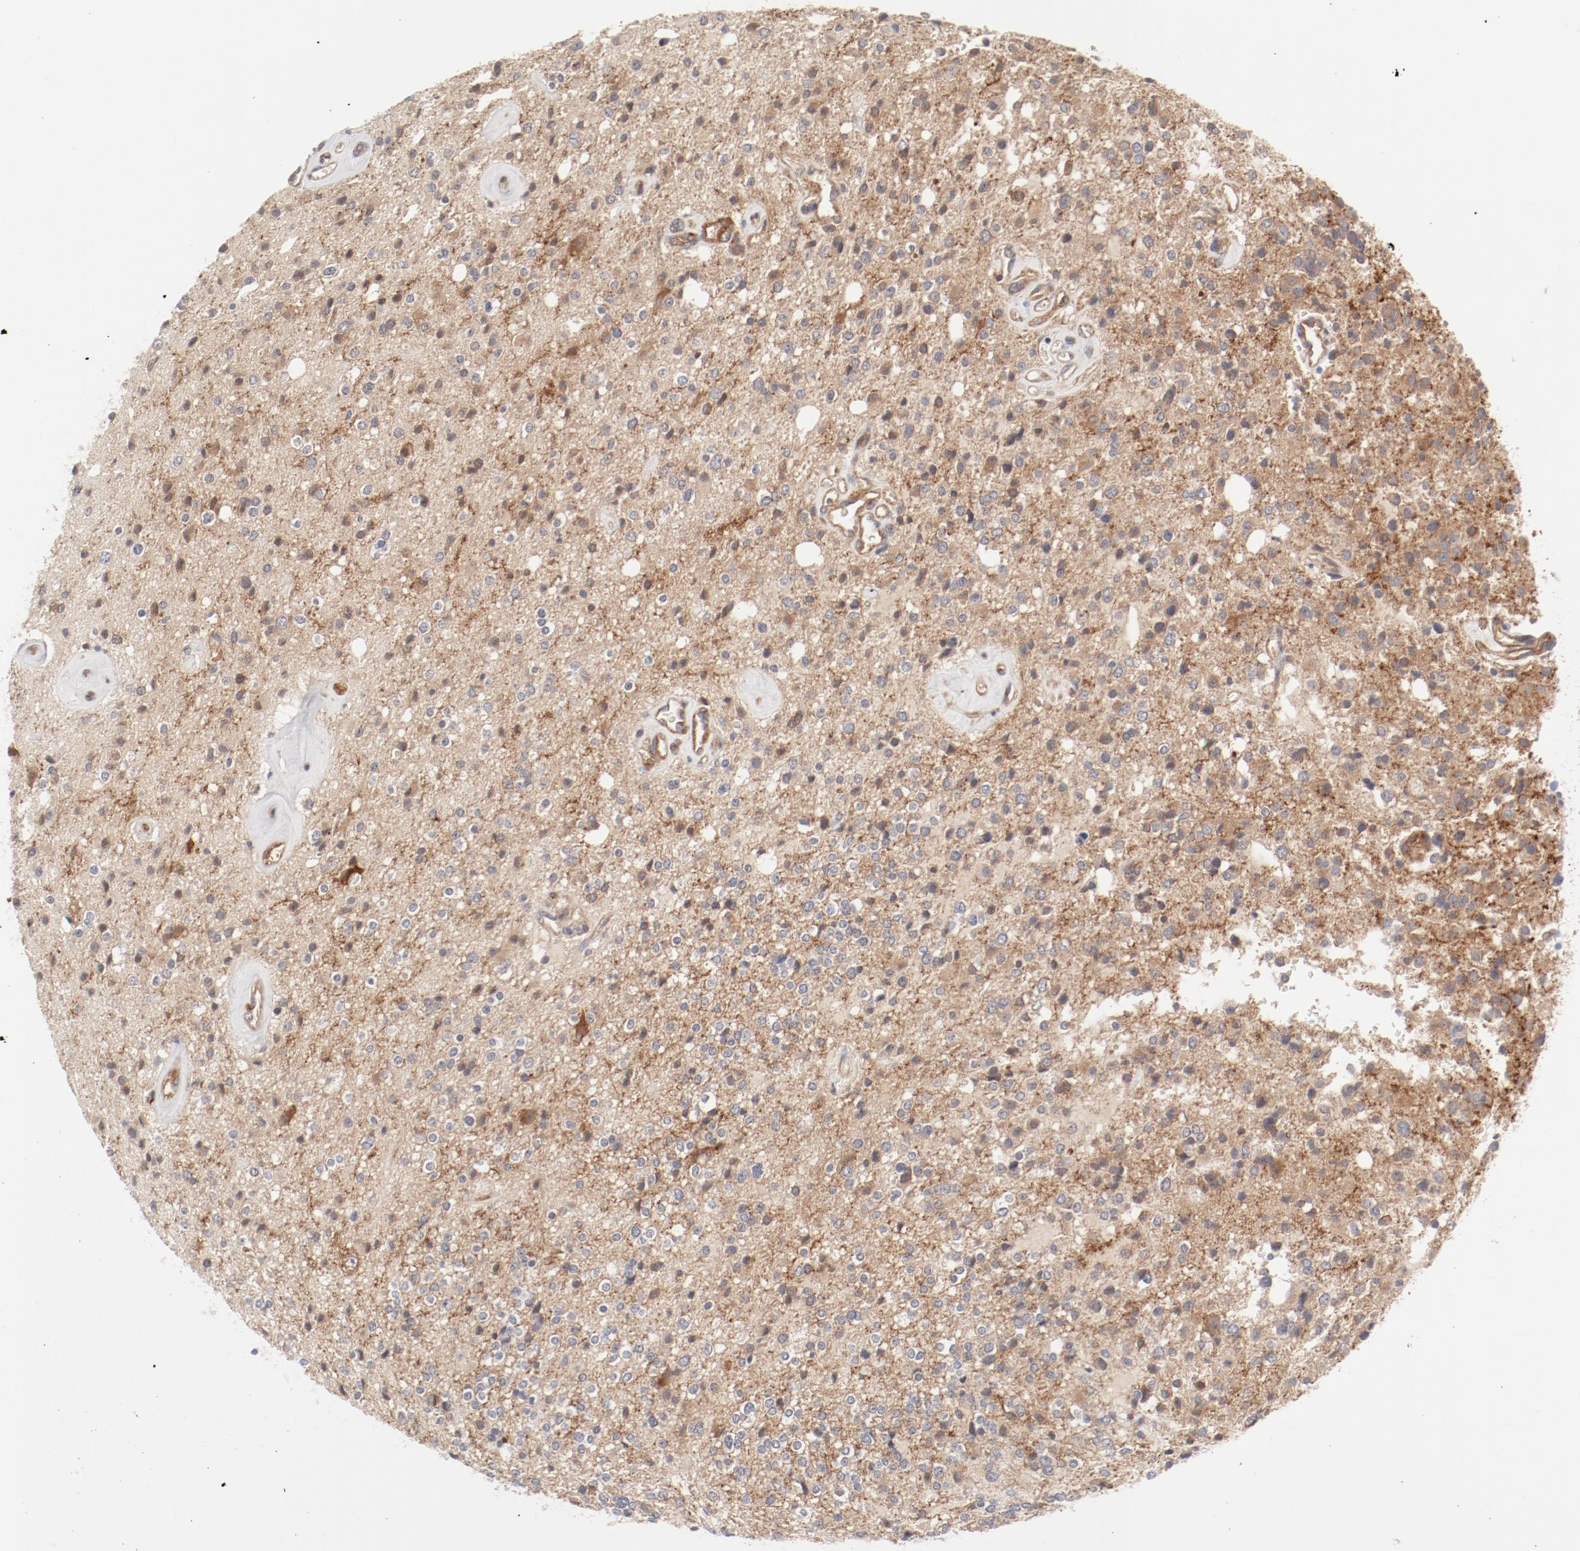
{"staining": {"intensity": "moderate", "quantity": ">75%", "location": "cytoplasmic/membranous"}, "tissue": "glioma", "cell_type": "Tumor cells", "image_type": "cancer", "snomed": [{"axis": "morphology", "description": "Glioma, malignant, High grade"}, {"axis": "topography", "description": "Brain"}], "caption": "Tumor cells display medium levels of moderate cytoplasmic/membranous staining in approximately >75% of cells in high-grade glioma (malignant). (brown staining indicates protein expression, while blue staining denotes nuclei).", "gene": "AP2A1", "patient": {"sex": "male", "age": 47}}